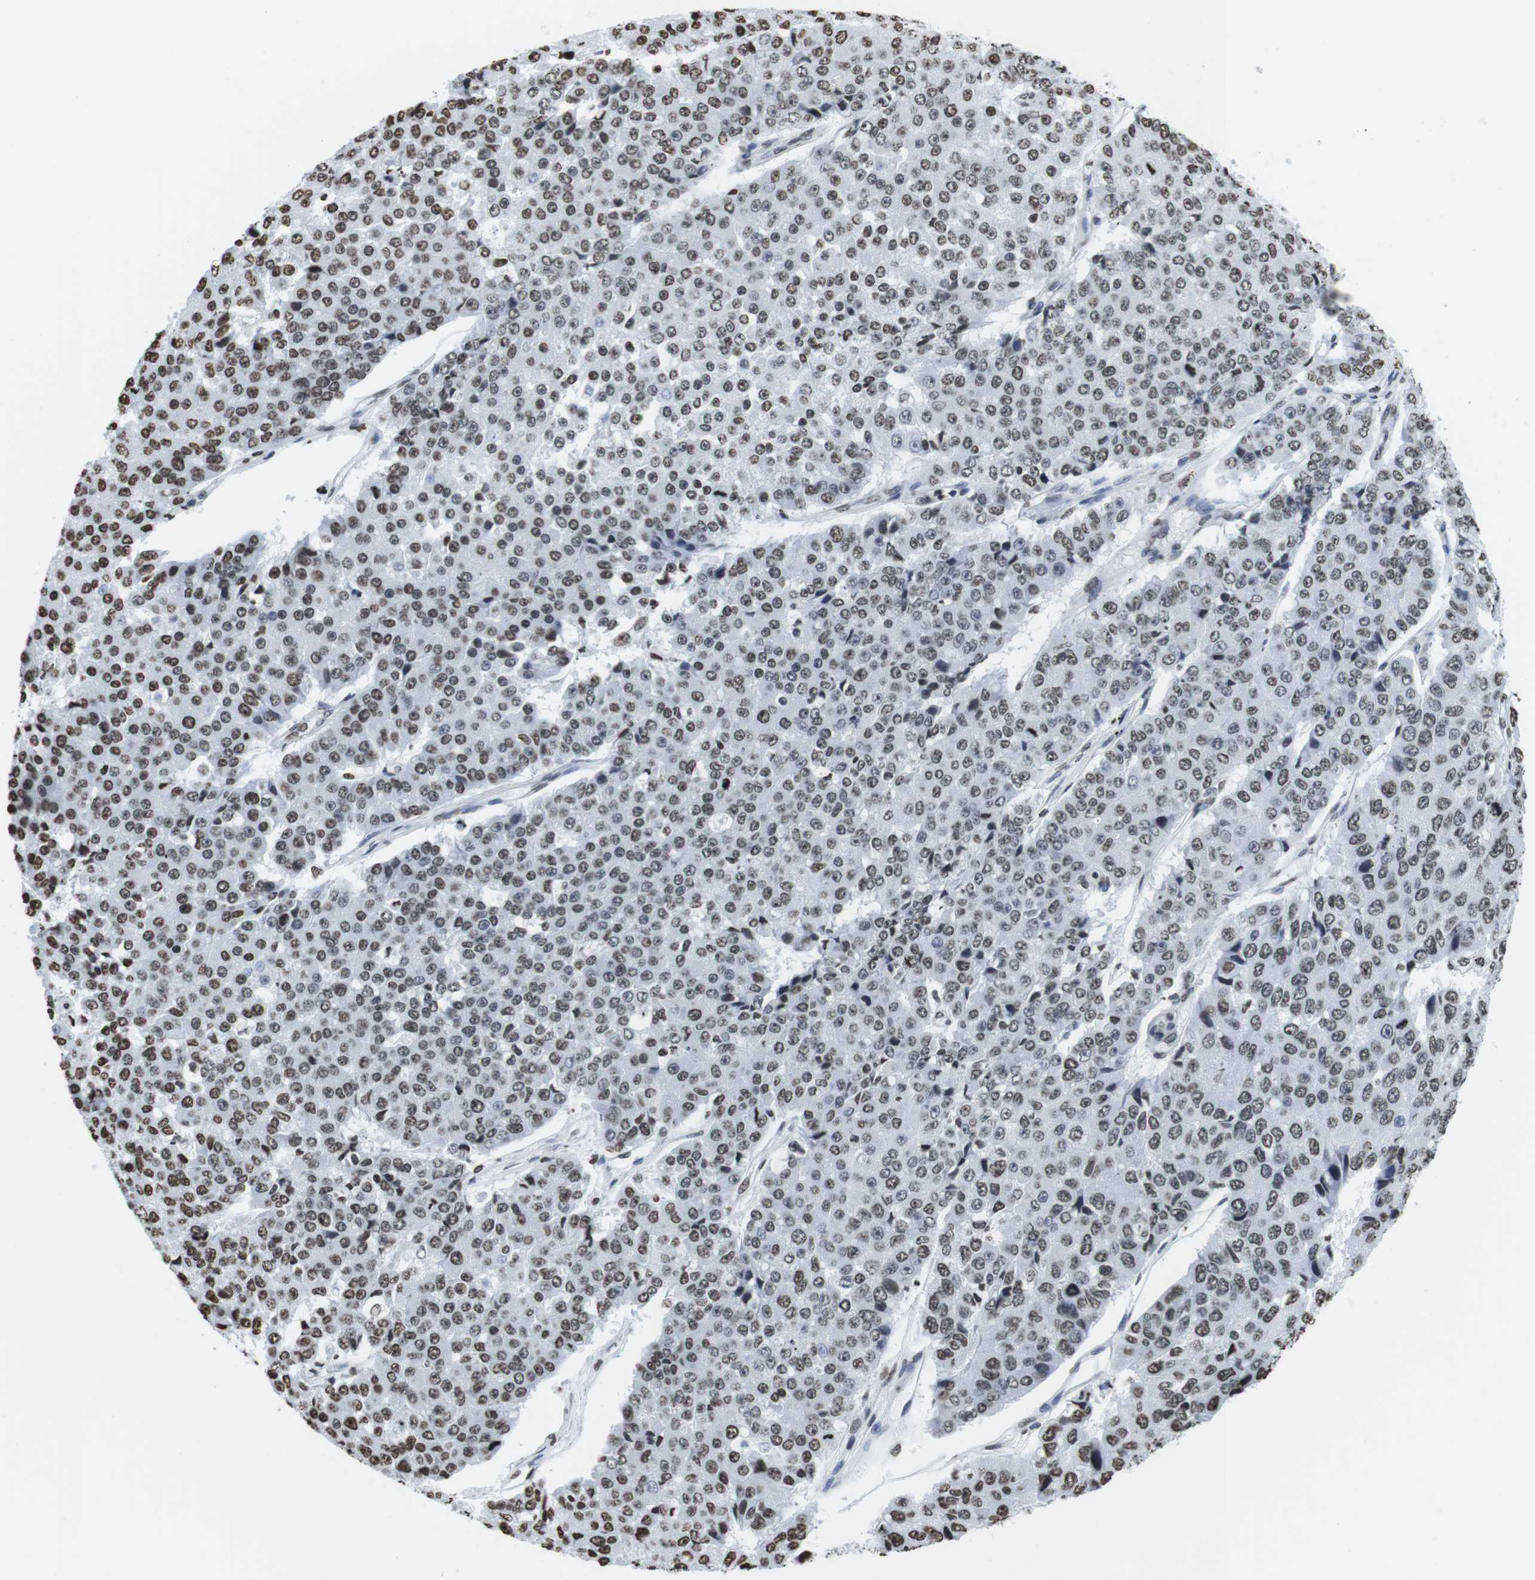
{"staining": {"intensity": "weak", "quantity": ">75%", "location": "nuclear"}, "tissue": "pancreatic cancer", "cell_type": "Tumor cells", "image_type": "cancer", "snomed": [{"axis": "morphology", "description": "Adenocarcinoma, NOS"}, {"axis": "topography", "description": "Pancreas"}], "caption": "Pancreatic cancer was stained to show a protein in brown. There is low levels of weak nuclear positivity in about >75% of tumor cells.", "gene": "BSX", "patient": {"sex": "male", "age": 50}}